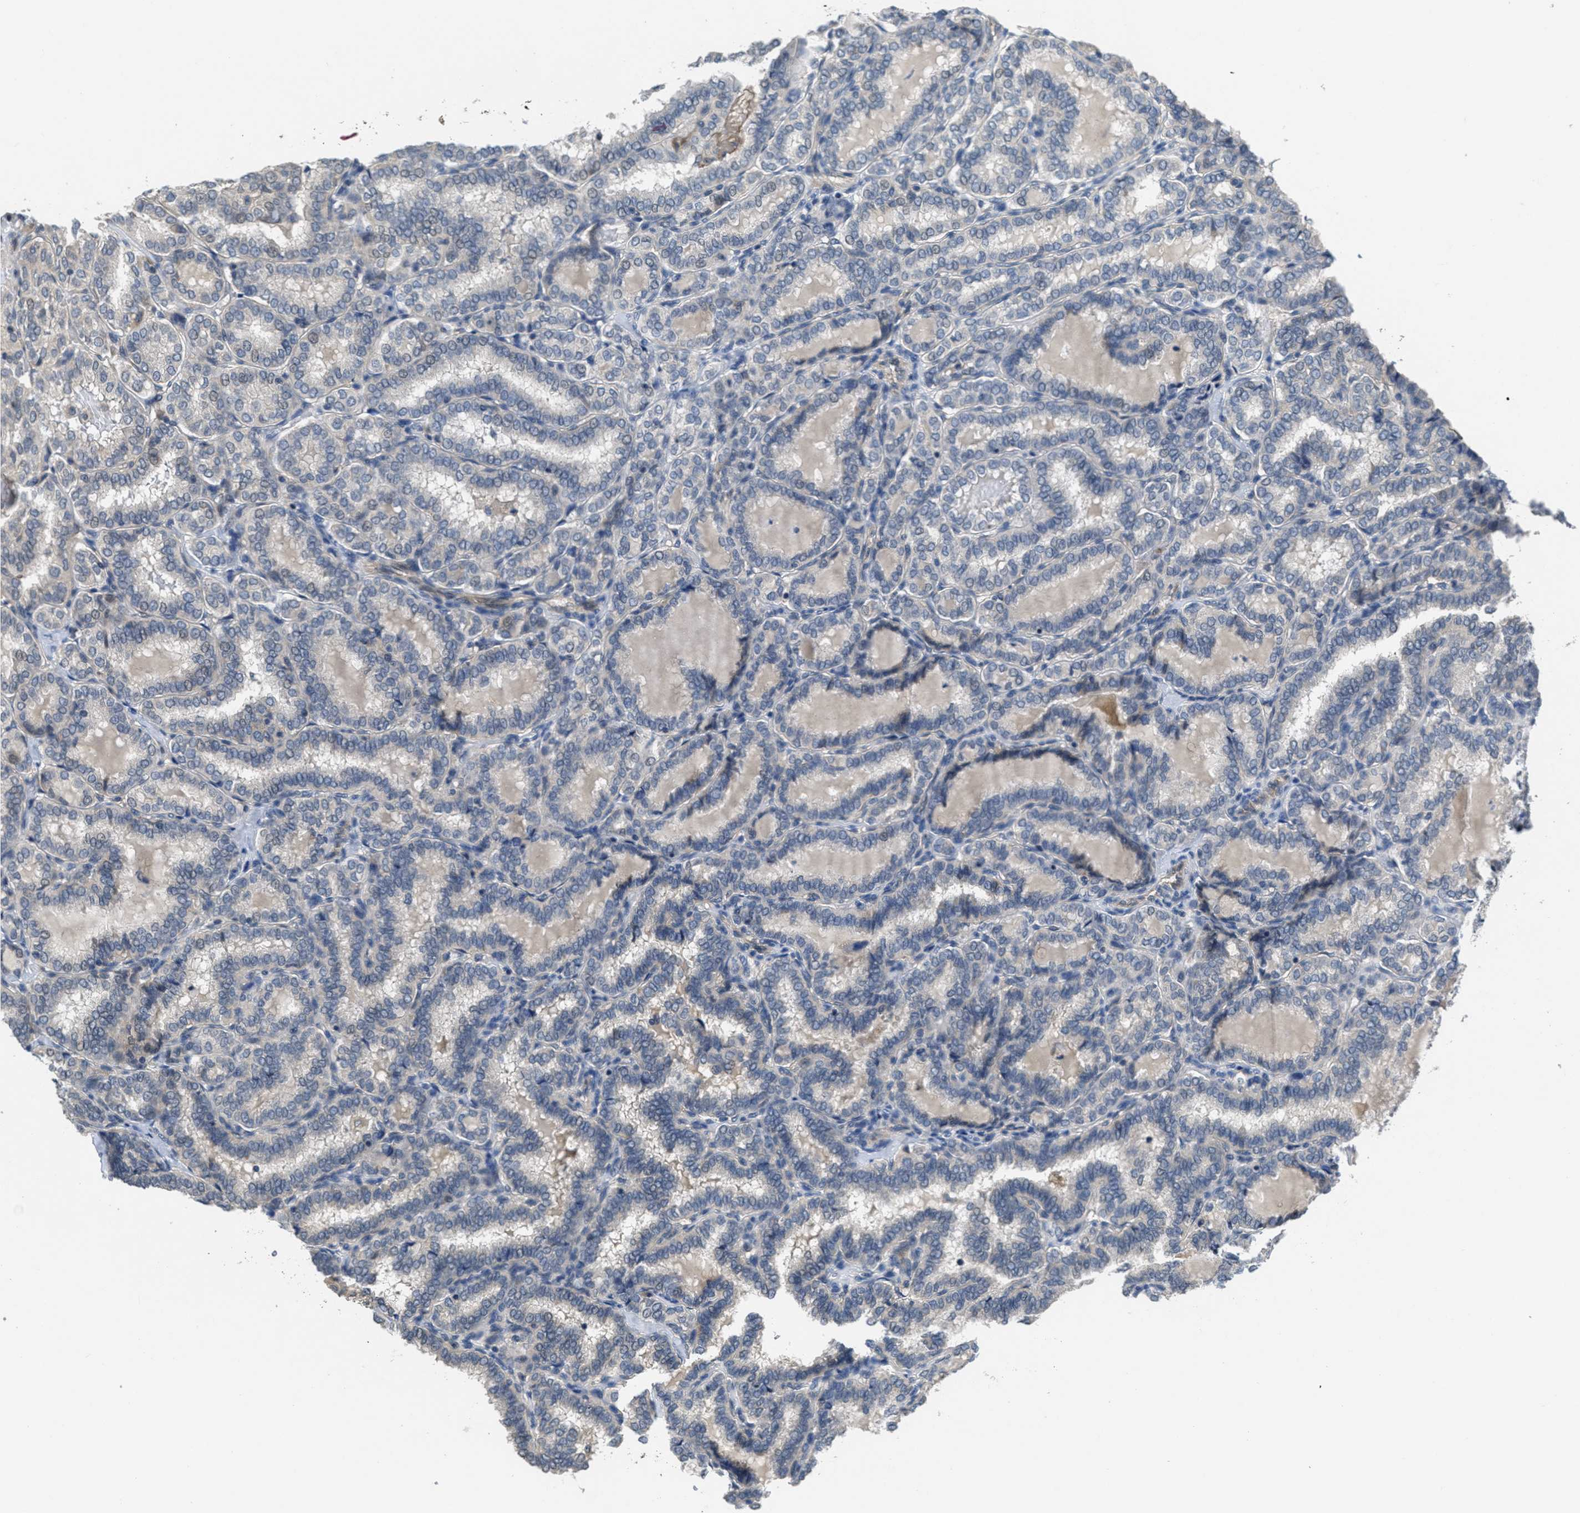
{"staining": {"intensity": "weak", "quantity": "<25%", "location": "cytoplasmic/membranous"}, "tissue": "thyroid cancer", "cell_type": "Tumor cells", "image_type": "cancer", "snomed": [{"axis": "morphology", "description": "Normal tissue, NOS"}, {"axis": "morphology", "description": "Papillary adenocarcinoma, NOS"}, {"axis": "topography", "description": "Thyroid gland"}], "caption": "Human papillary adenocarcinoma (thyroid) stained for a protein using immunohistochemistry exhibits no expression in tumor cells.", "gene": "ANGPT1", "patient": {"sex": "female", "age": 30}}